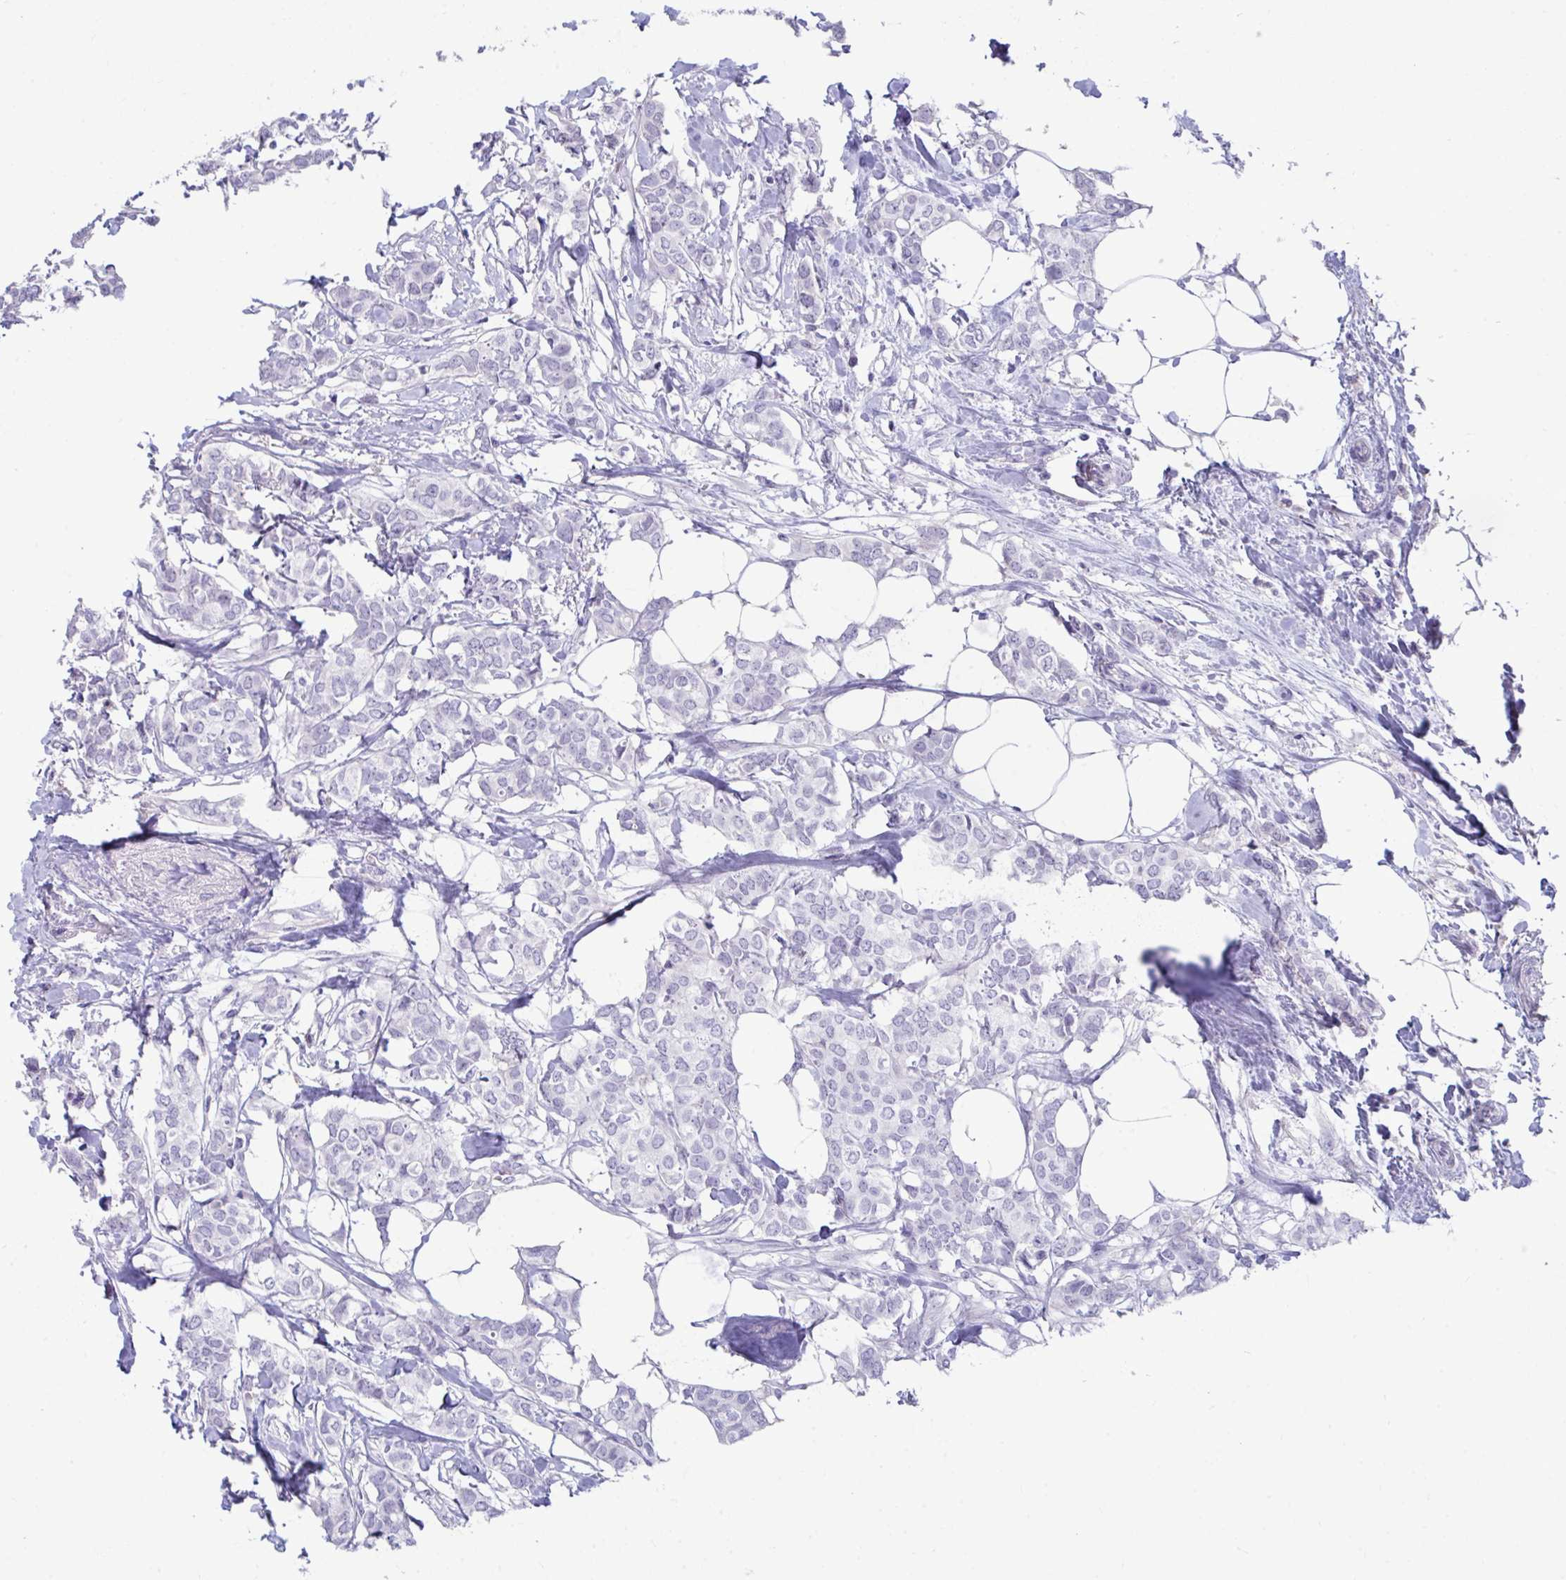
{"staining": {"intensity": "negative", "quantity": "none", "location": "none"}, "tissue": "breast cancer", "cell_type": "Tumor cells", "image_type": "cancer", "snomed": [{"axis": "morphology", "description": "Duct carcinoma"}, {"axis": "topography", "description": "Breast"}], "caption": "DAB immunohistochemical staining of human infiltrating ductal carcinoma (breast) demonstrates no significant staining in tumor cells. The staining was performed using DAB to visualize the protein expression in brown, while the nuclei were stained in blue with hematoxylin (Magnification: 20x).", "gene": "PIGZ", "patient": {"sex": "female", "age": 62}}